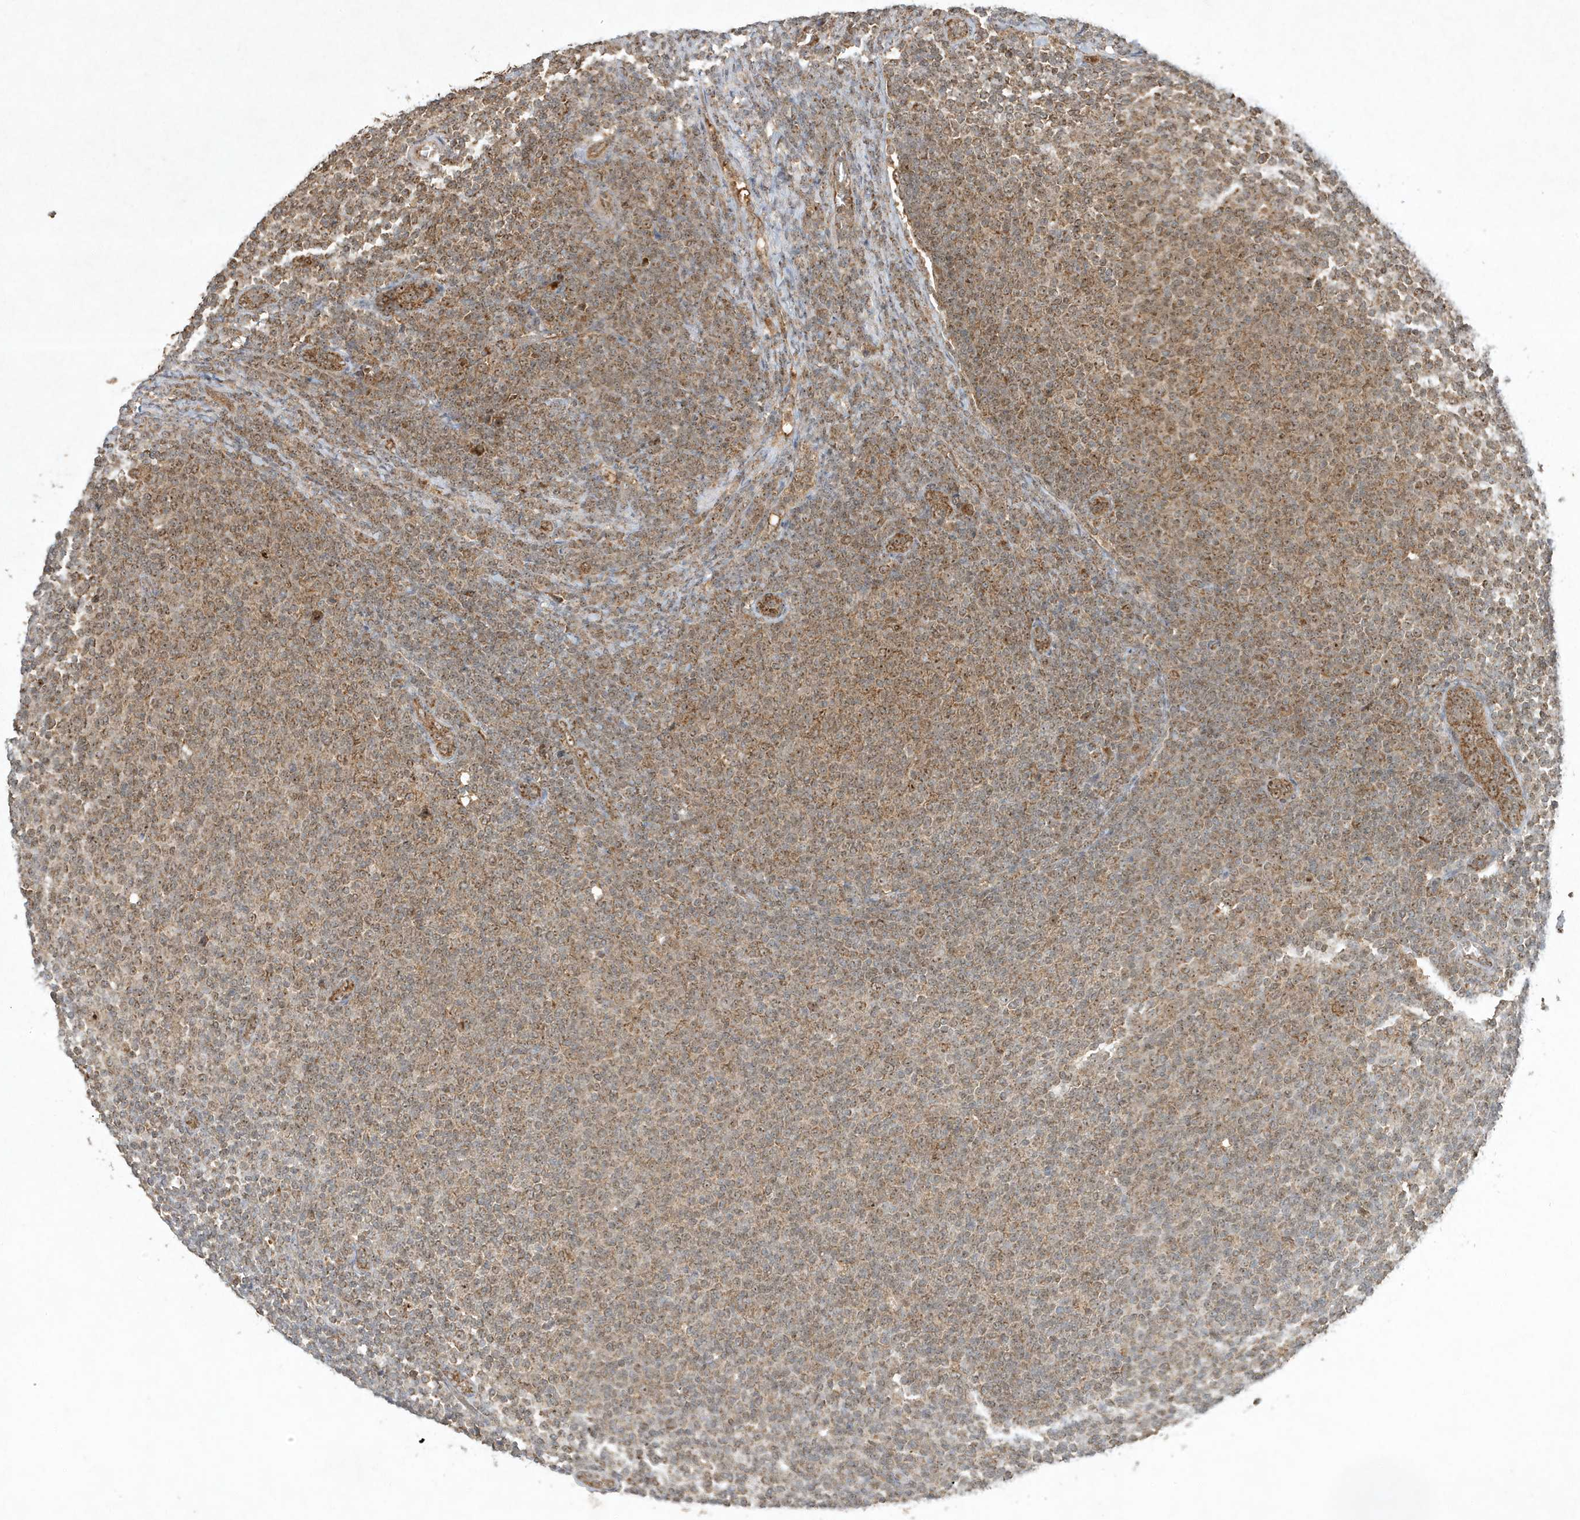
{"staining": {"intensity": "moderate", "quantity": ">75%", "location": "cytoplasmic/membranous"}, "tissue": "lymphoma", "cell_type": "Tumor cells", "image_type": "cancer", "snomed": [{"axis": "morphology", "description": "Malignant lymphoma, non-Hodgkin's type, Low grade"}, {"axis": "topography", "description": "Lymph node"}], "caption": "Tumor cells demonstrate medium levels of moderate cytoplasmic/membranous positivity in about >75% of cells in low-grade malignant lymphoma, non-Hodgkin's type. (brown staining indicates protein expression, while blue staining denotes nuclei).", "gene": "ABCB9", "patient": {"sex": "male", "age": 66}}